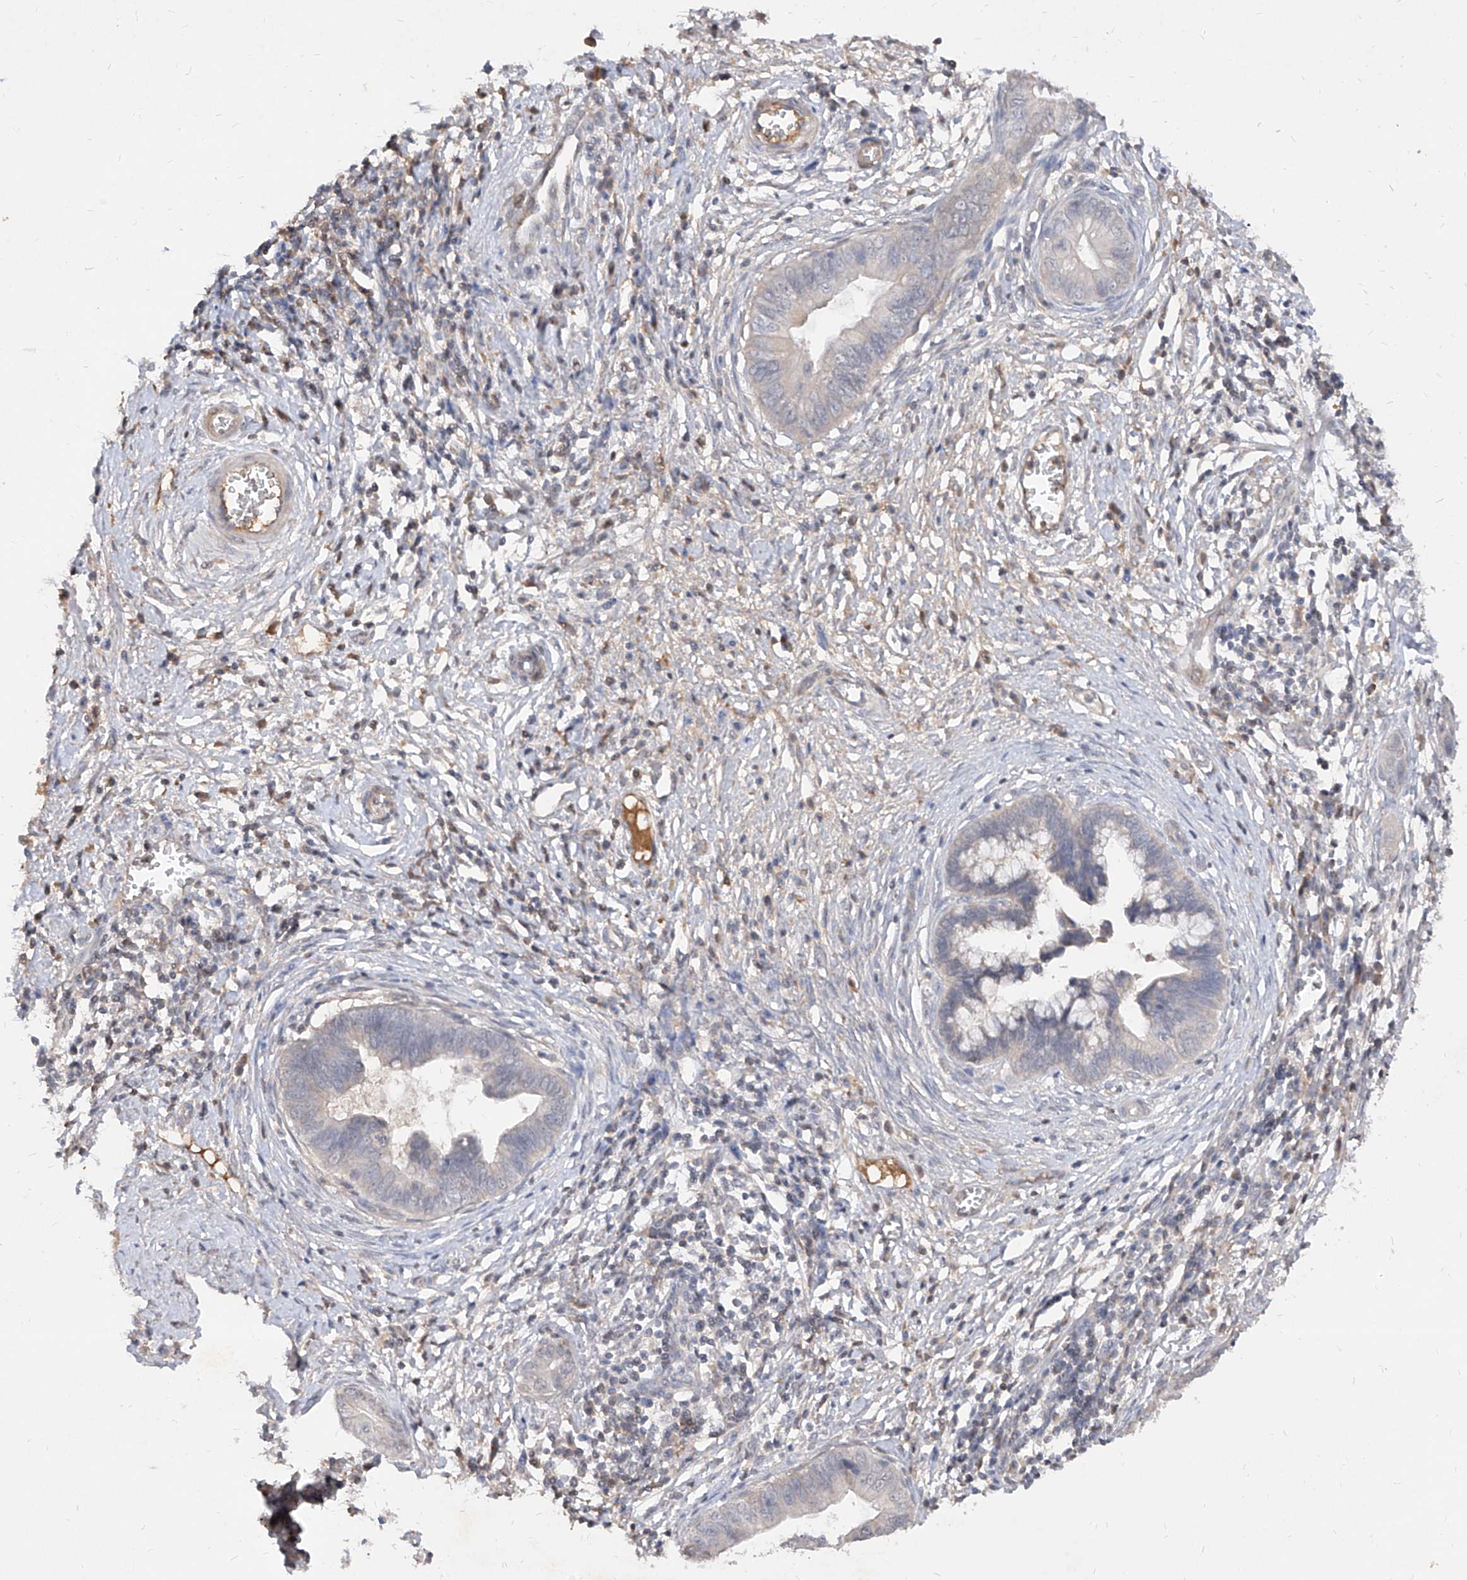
{"staining": {"intensity": "negative", "quantity": "none", "location": "none"}, "tissue": "cervical cancer", "cell_type": "Tumor cells", "image_type": "cancer", "snomed": [{"axis": "morphology", "description": "Adenocarcinoma, NOS"}, {"axis": "topography", "description": "Cervix"}], "caption": "This is an immunohistochemistry image of human adenocarcinoma (cervical). There is no expression in tumor cells.", "gene": "C4A", "patient": {"sex": "female", "age": 44}}